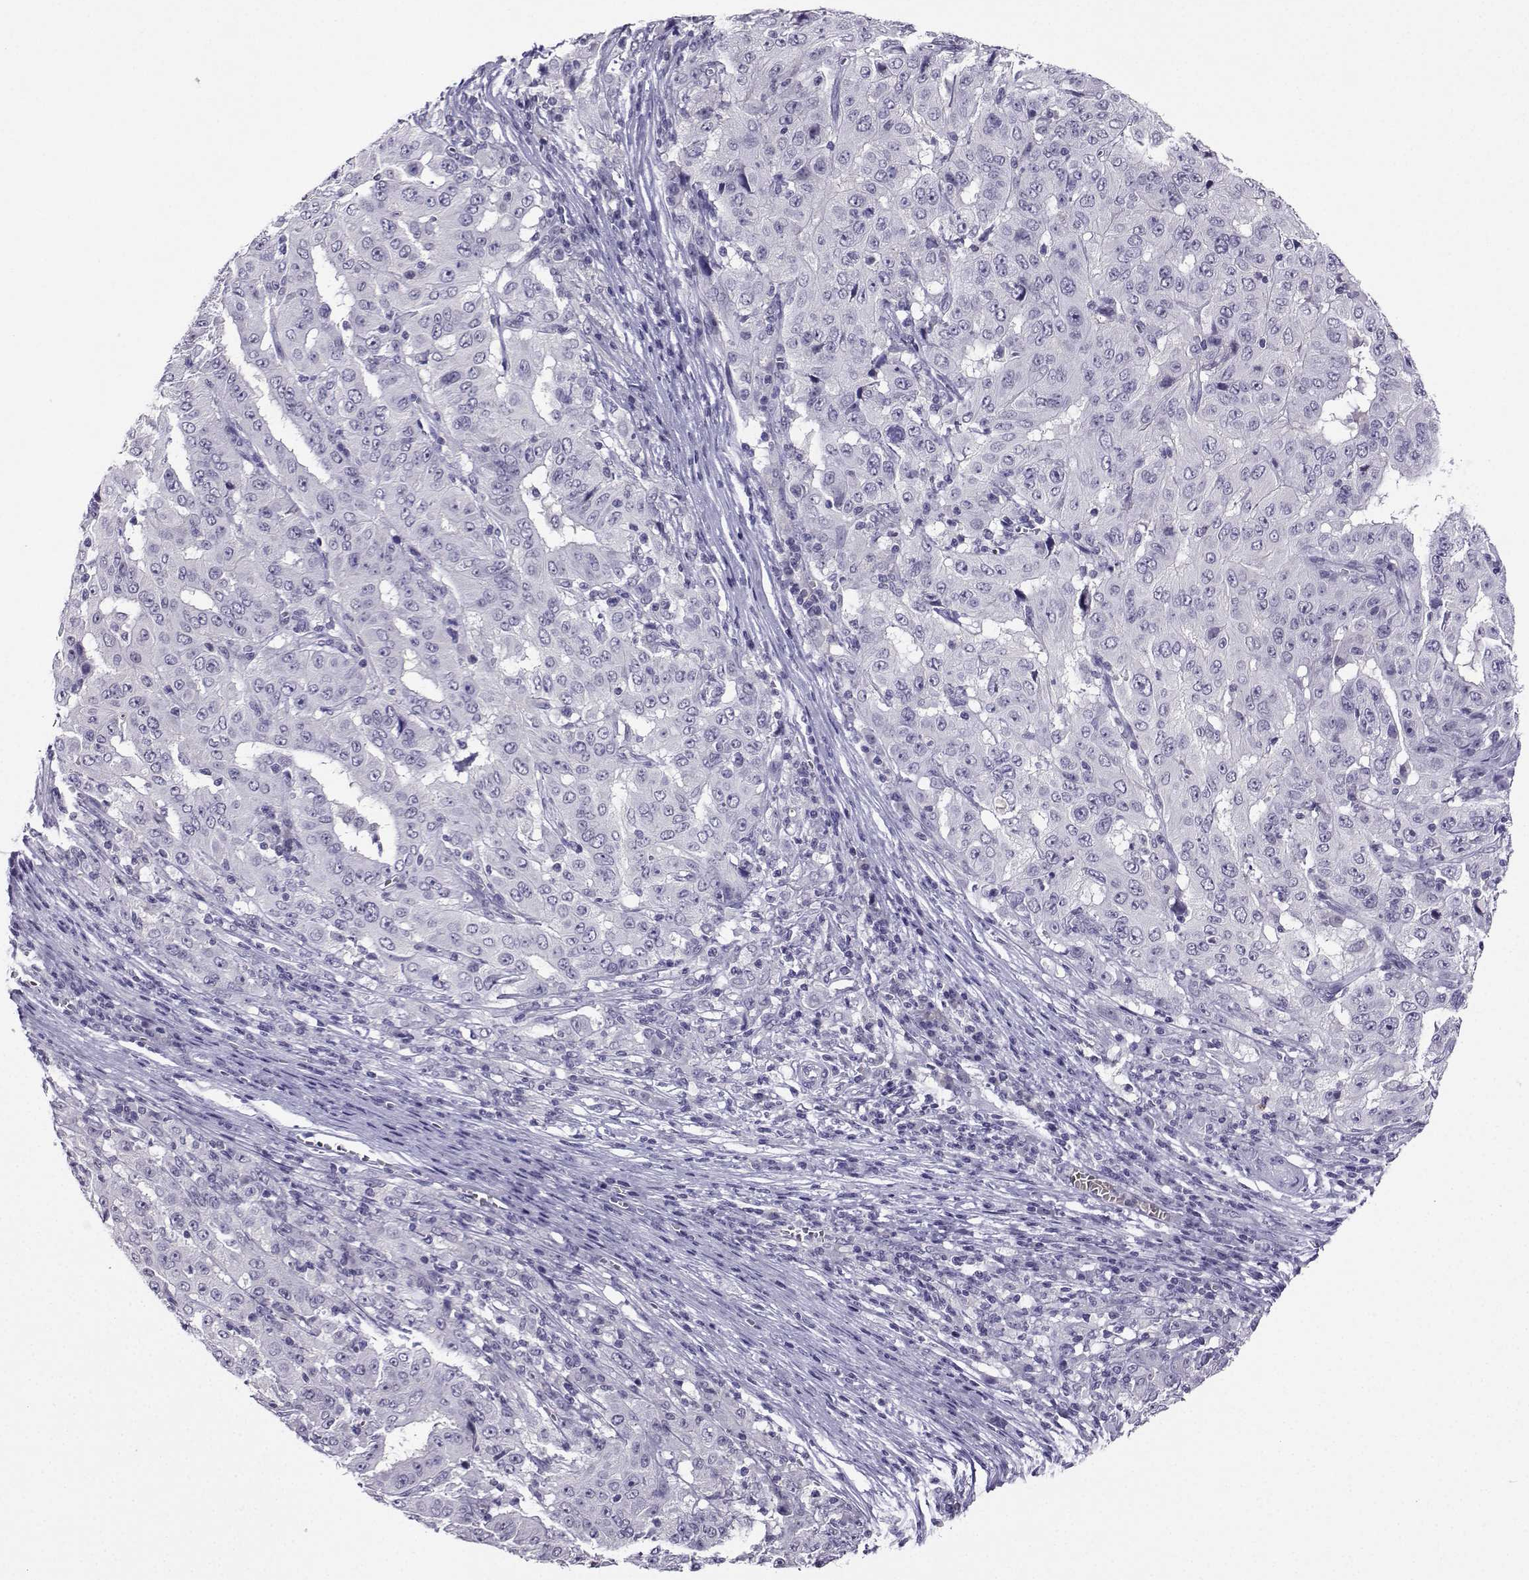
{"staining": {"intensity": "negative", "quantity": "none", "location": "none"}, "tissue": "pancreatic cancer", "cell_type": "Tumor cells", "image_type": "cancer", "snomed": [{"axis": "morphology", "description": "Adenocarcinoma, NOS"}, {"axis": "topography", "description": "Pancreas"}], "caption": "This is an immunohistochemistry micrograph of pancreatic adenocarcinoma. There is no staining in tumor cells.", "gene": "LRFN2", "patient": {"sex": "male", "age": 63}}